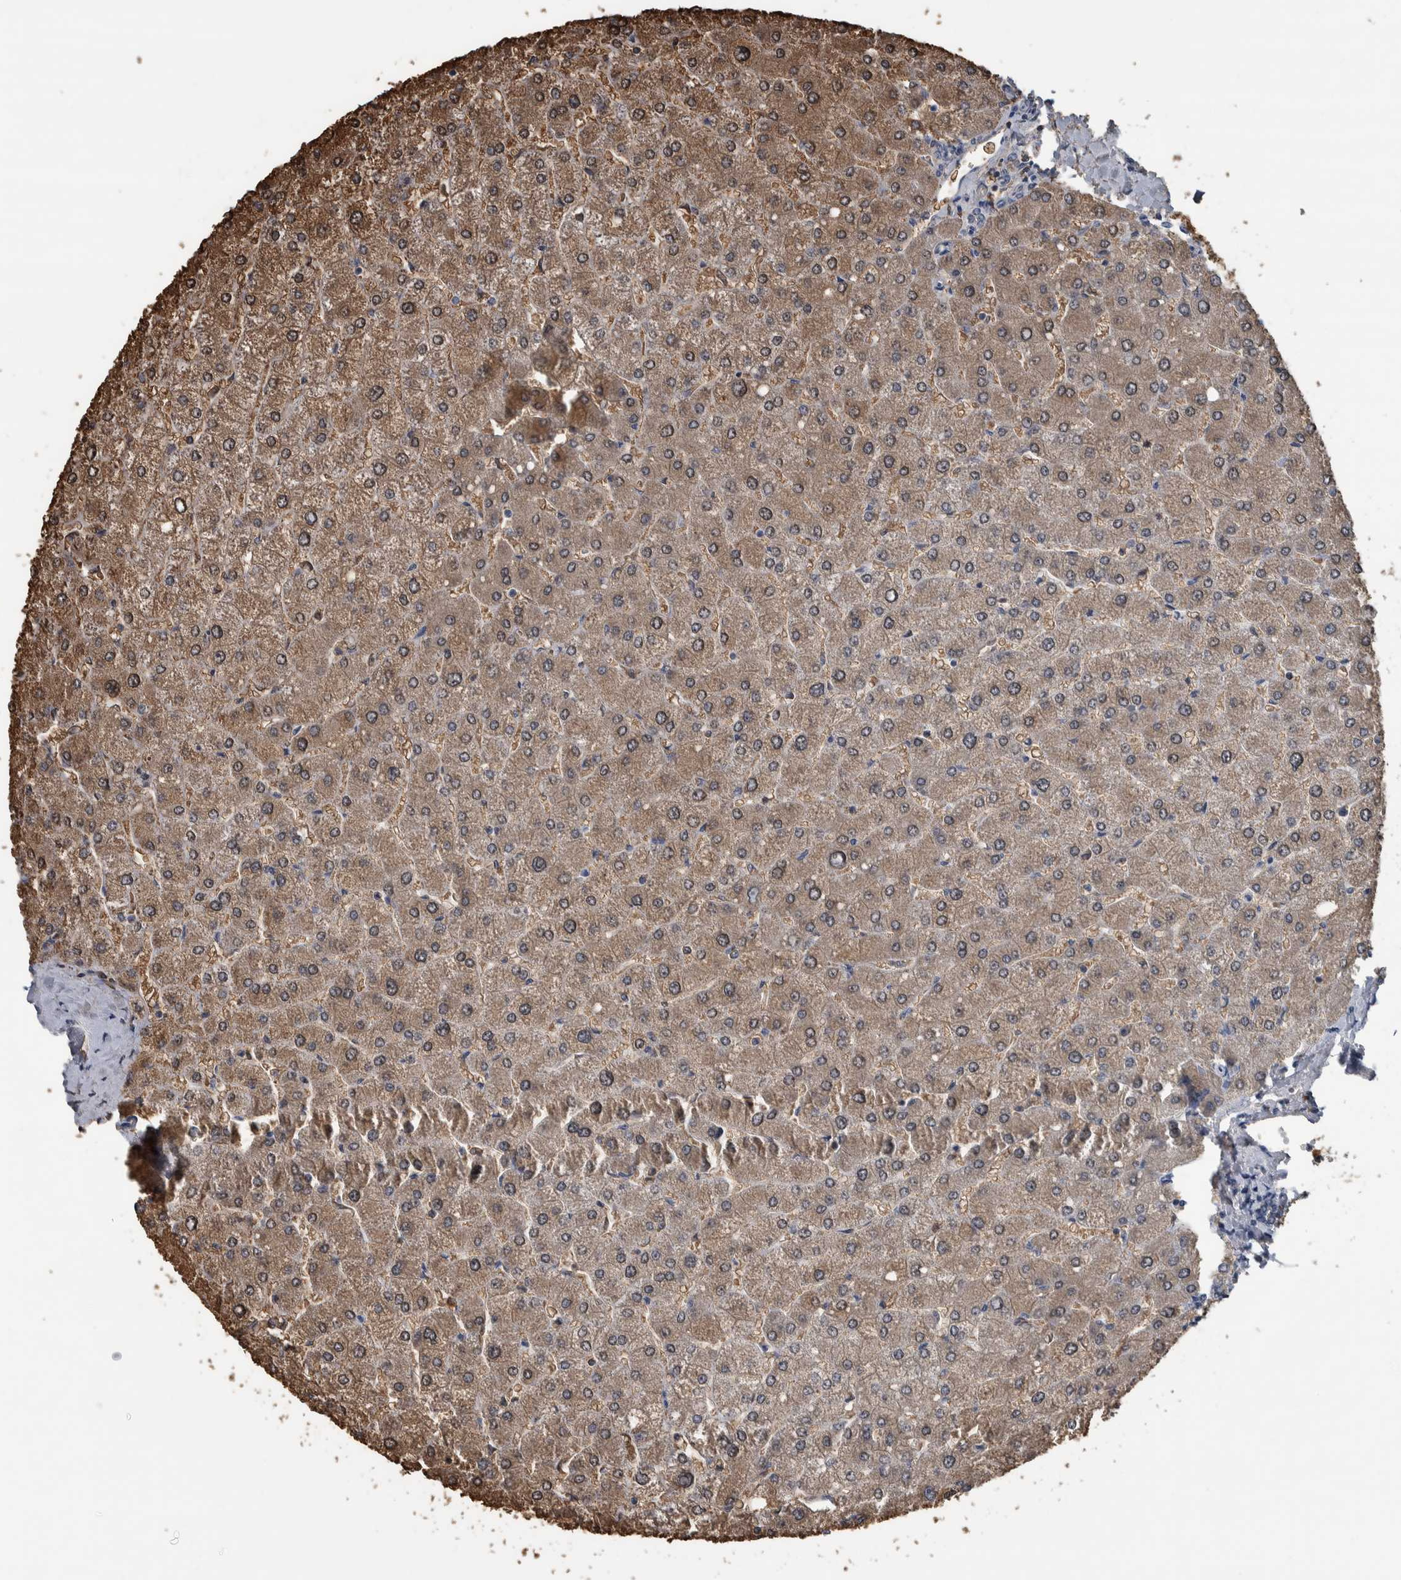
{"staining": {"intensity": "negative", "quantity": "none", "location": "none"}, "tissue": "liver", "cell_type": "Cholangiocytes", "image_type": "normal", "snomed": [{"axis": "morphology", "description": "Normal tissue, NOS"}, {"axis": "topography", "description": "Liver"}], "caption": "Immunohistochemistry (IHC) of benign liver displays no positivity in cholangiocytes. (Brightfield microscopy of DAB (3,3'-diaminobenzidine) immunohistochemistry (IHC) at high magnification).", "gene": "CAVIN4", "patient": {"sex": "male", "age": 55}}